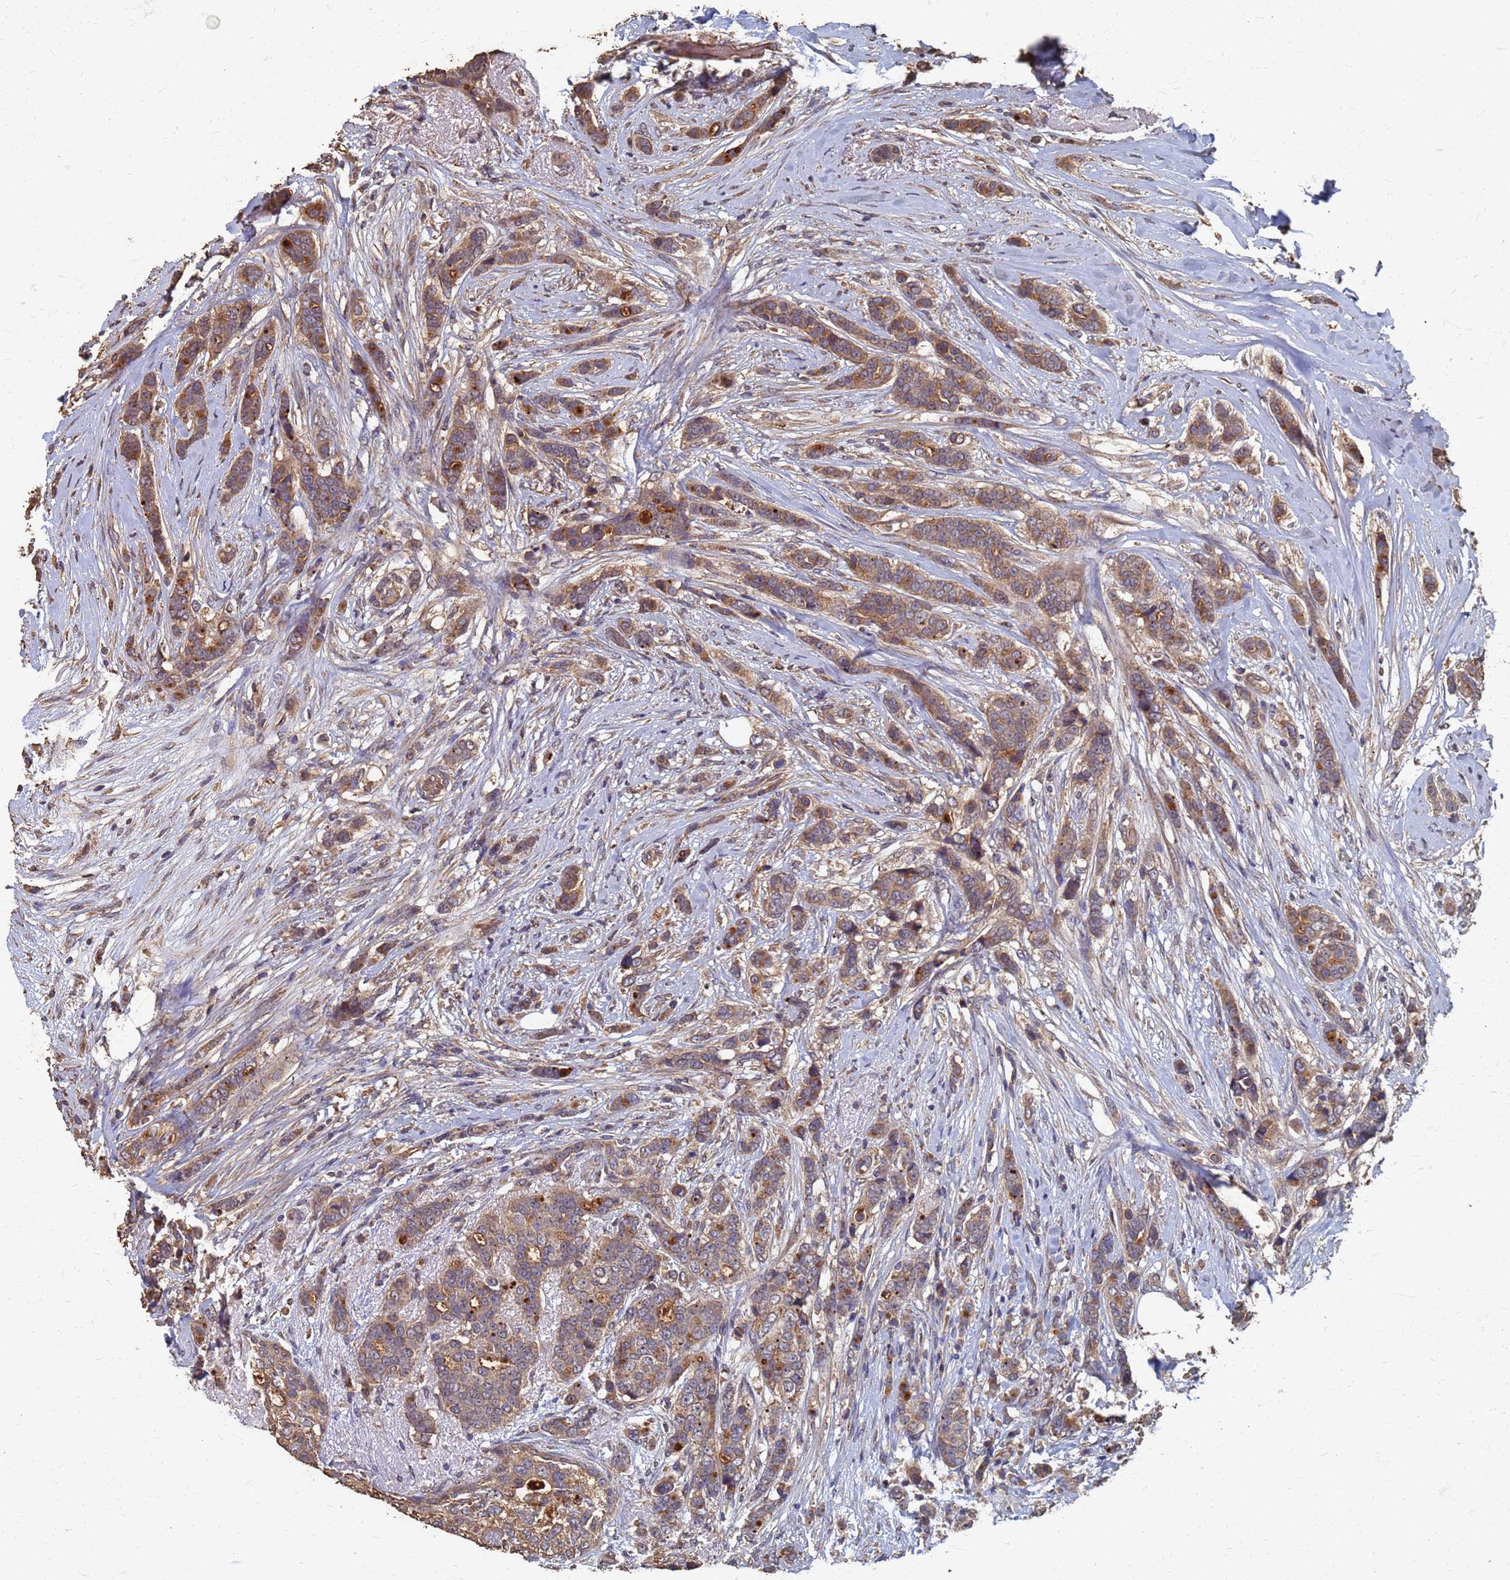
{"staining": {"intensity": "moderate", "quantity": ">75%", "location": "cytoplasmic/membranous"}, "tissue": "breast cancer", "cell_type": "Tumor cells", "image_type": "cancer", "snomed": [{"axis": "morphology", "description": "Lobular carcinoma"}, {"axis": "topography", "description": "Breast"}], "caption": "IHC (DAB) staining of human breast cancer reveals moderate cytoplasmic/membranous protein staining in about >75% of tumor cells.", "gene": "DPH5", "patient": {"sex": "female", "age": 51}}